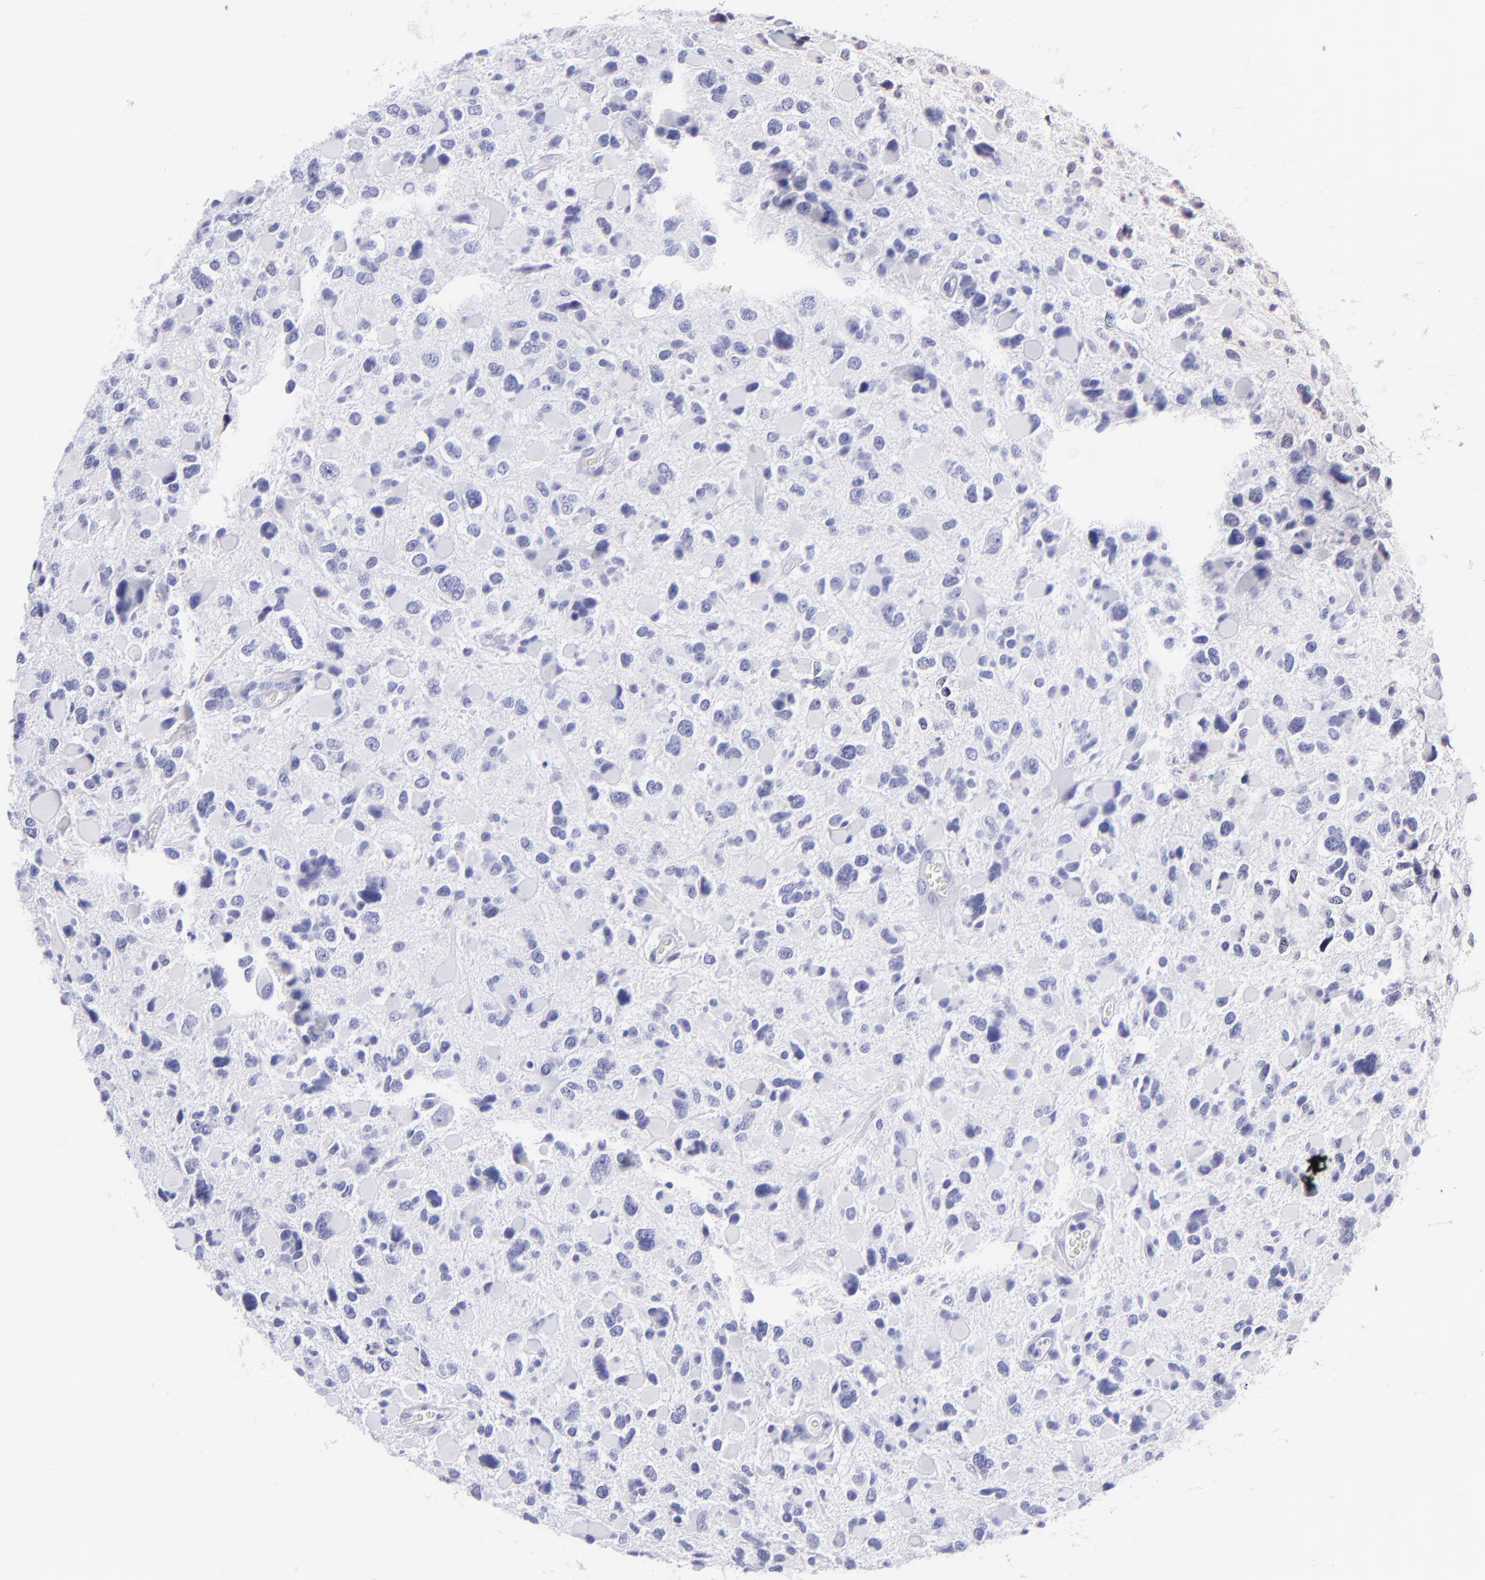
{"staining": {"intensity": "negative", "quantity": "none", "location": "none"}, "tissue": "glioma", "cell_type": "Tumor cells", "image_type": "cancer", "snomed": [{"axis": "morphology", "description": "Glioma, malignant, High grade"}, {"axis": "topography", "description": "Brain"}], "caption": "IHC of human glioma demonstrates no expression in tumor cells.", "gene": "PIP", "patient": {"sex": "female", "age": 37}}